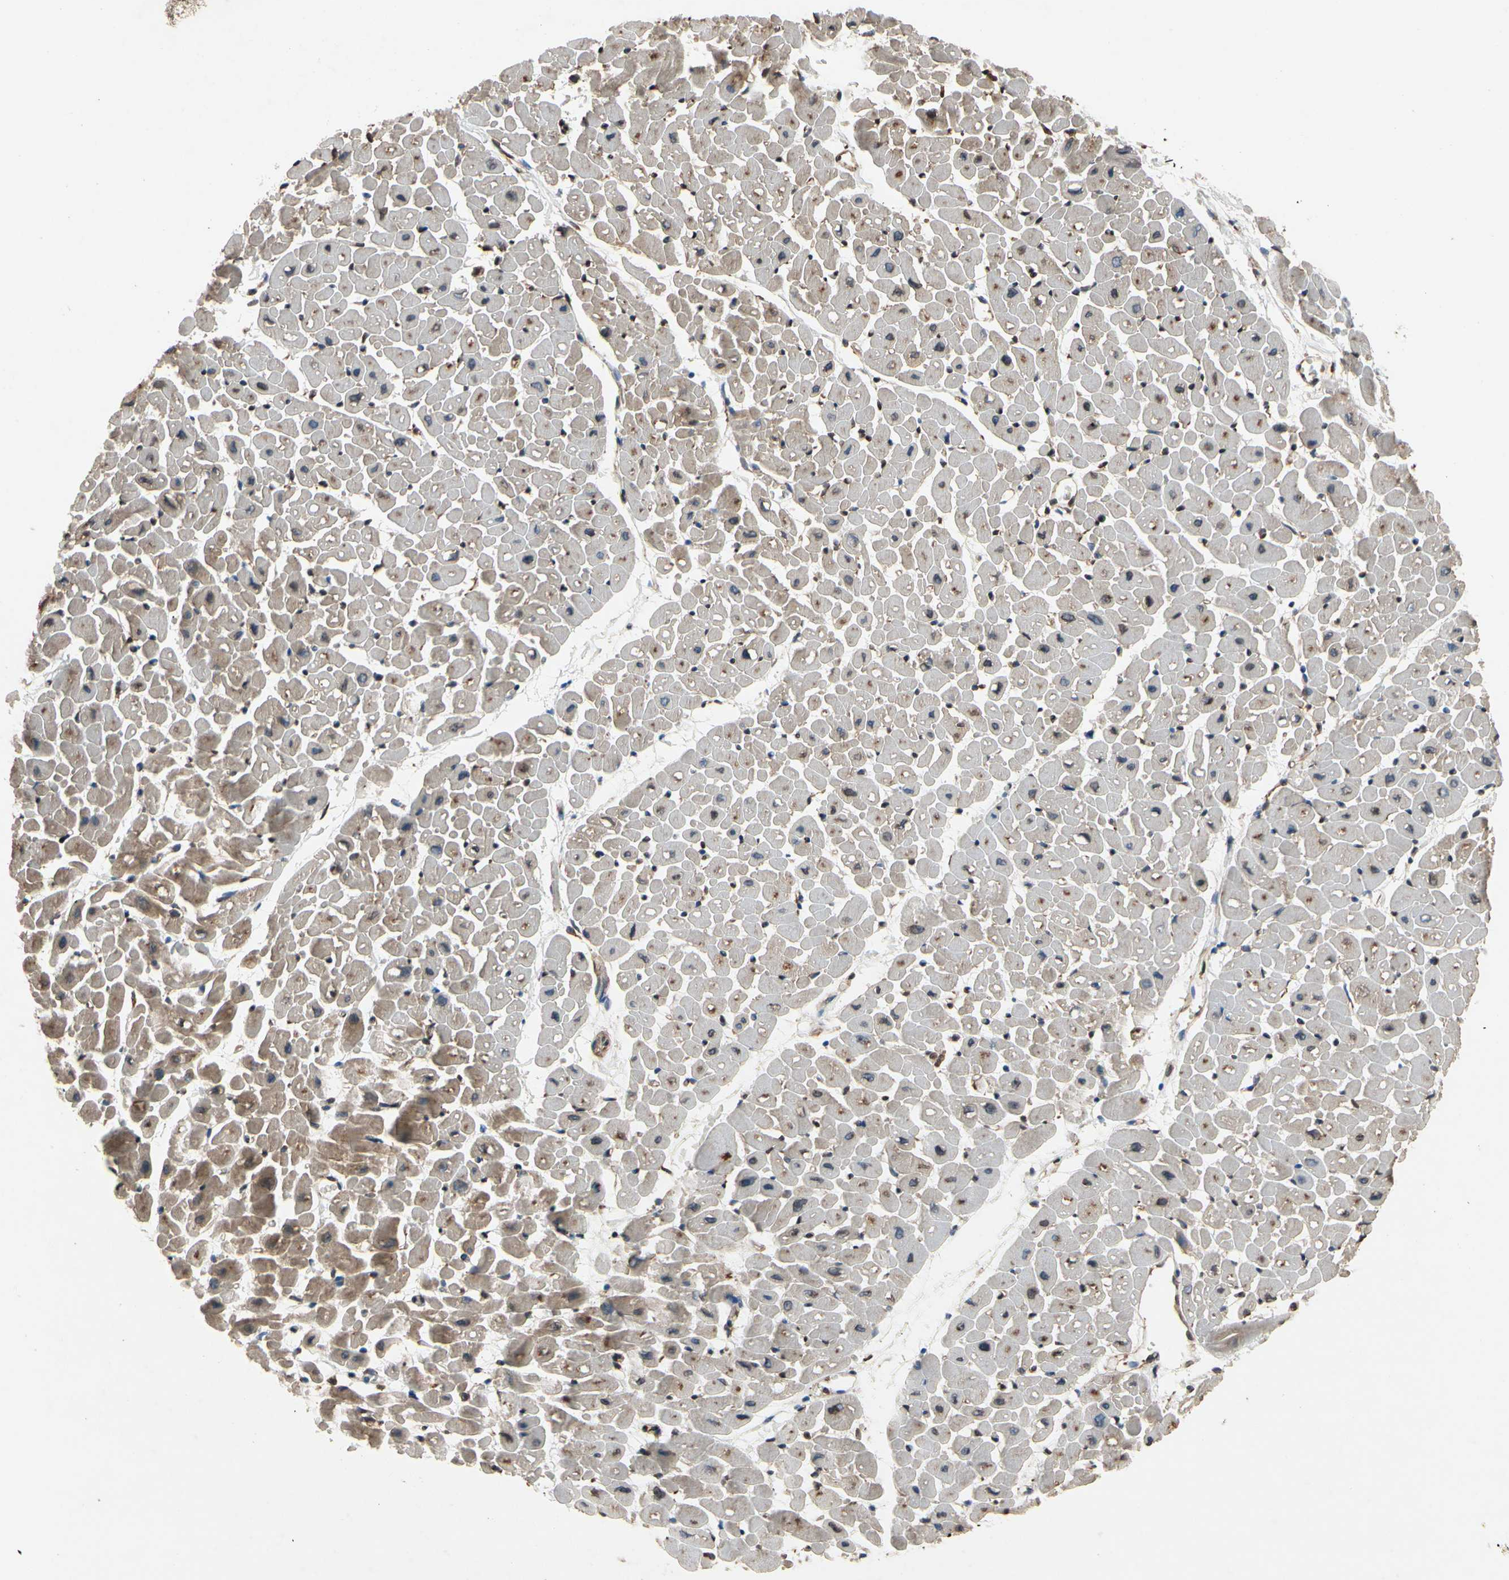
{"staining": {"intensity": "strong", "quantity": "<25%", "location": "nuclear"}, "tissue": "heart muscle", "cell_type": "Cardiomyocytes", "image_type": "normal", "snomed": [{"axis": "morphology", "description": "Normal tissue, NOS"}, {"axis": "topography", "description": "Heart"}], "caption": "Immunohistochemical staining of normal human heart muscle reveals <25% levels of strong nuclear protein staining in about <25% of cardiomyocytes.", "gene": "HIPK2", "patient": {"sex": "male", "age": 45}}